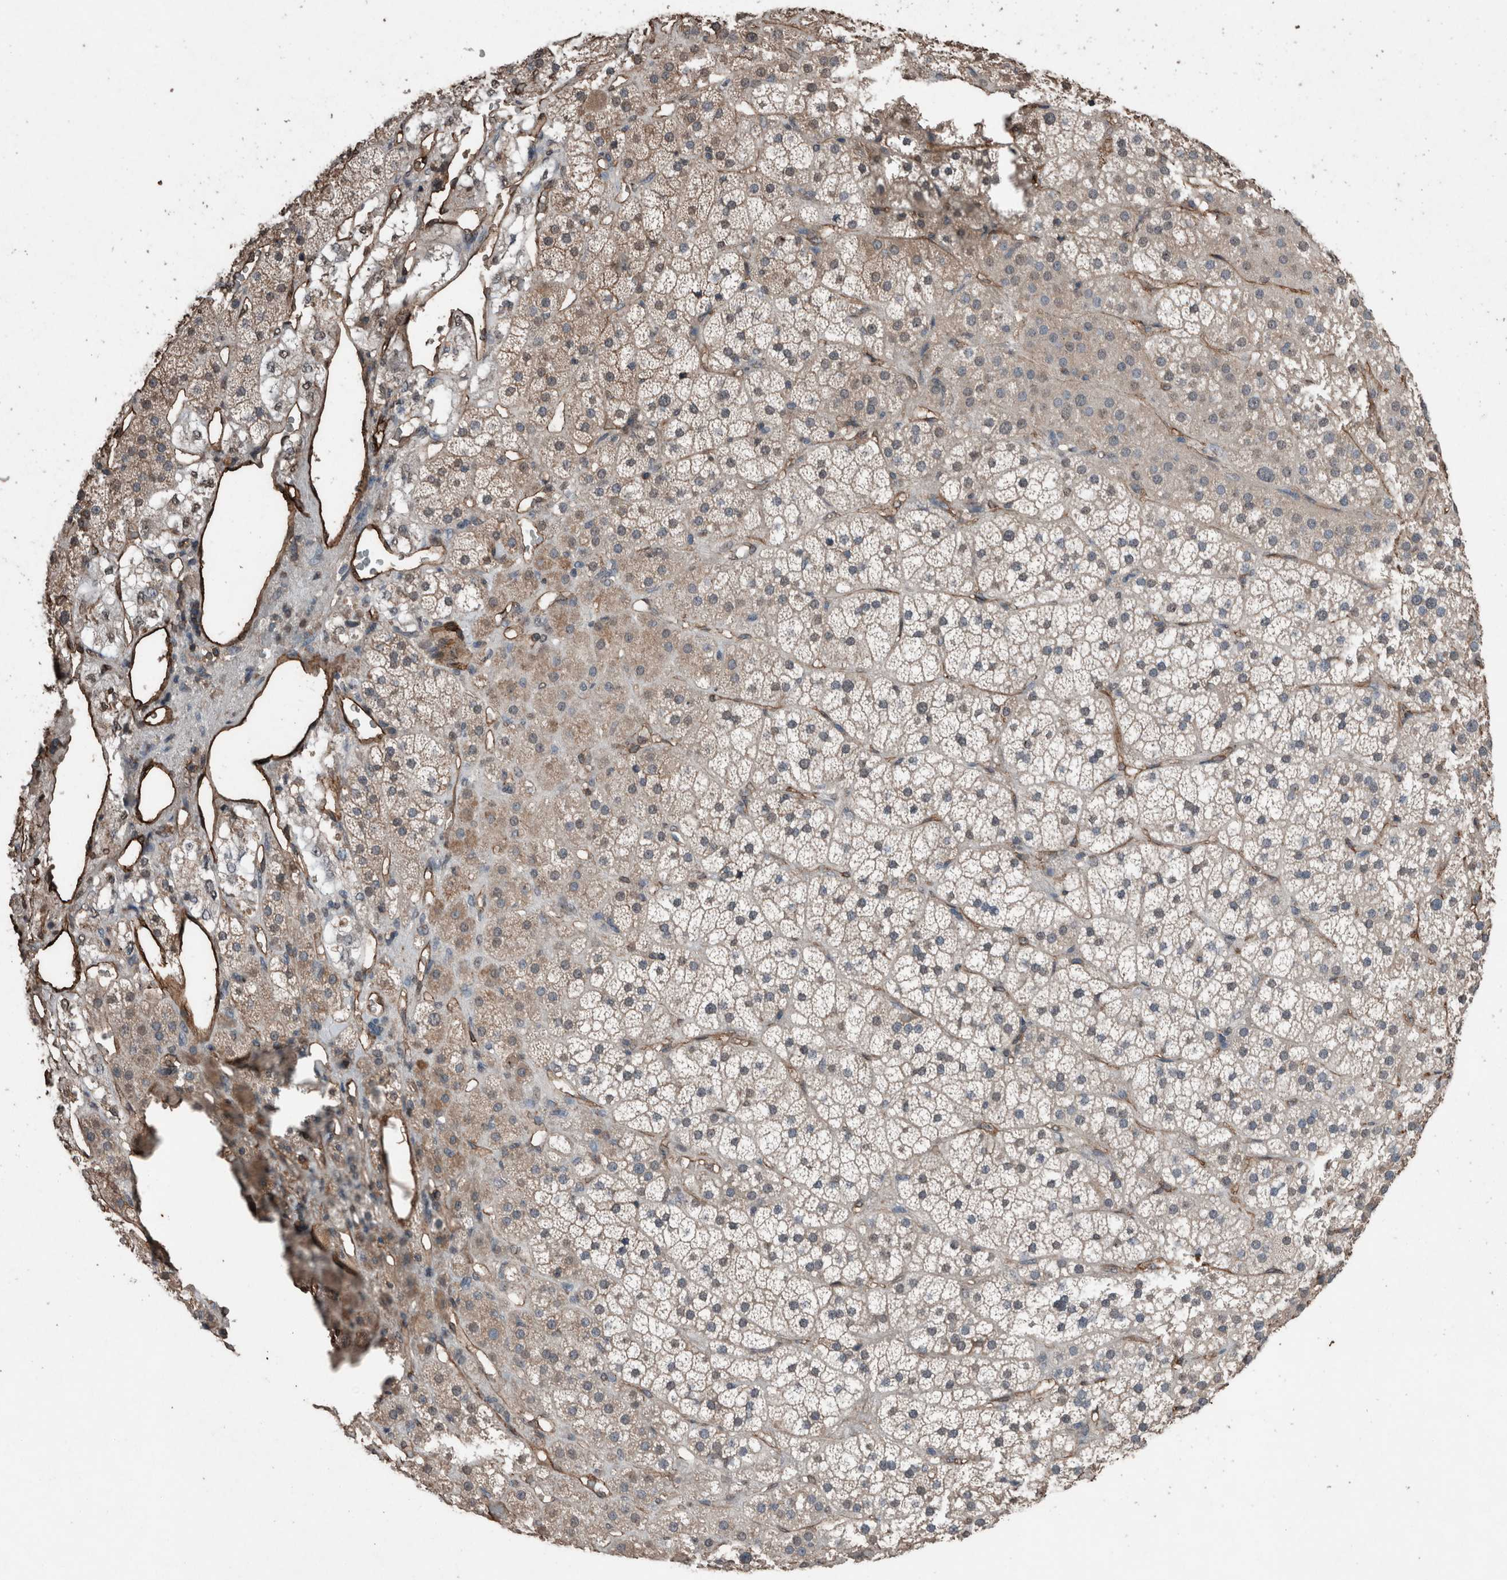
{"staining": {"intensity": "moderate", "quantity": "<25%", "location": "cytoplasmic/membranous"}, "tissue": "adrenal gland", "cell_type": "Glandular cells", "image_type": "normal", "snomed": [{"axis": "morphology", "description": "Normal tissue, NOS"}, {"axis": "topography", "description": "Adrenal gland"}], "caption": "An image showing moderate cytoplasmic/membranous staining in approximately <25% of glandular cells in normal adrenal gland, as visualized by brown immunohistochemical staining.", "gene": "S100A10", "patient": {"sex": "male", "age": 57}}